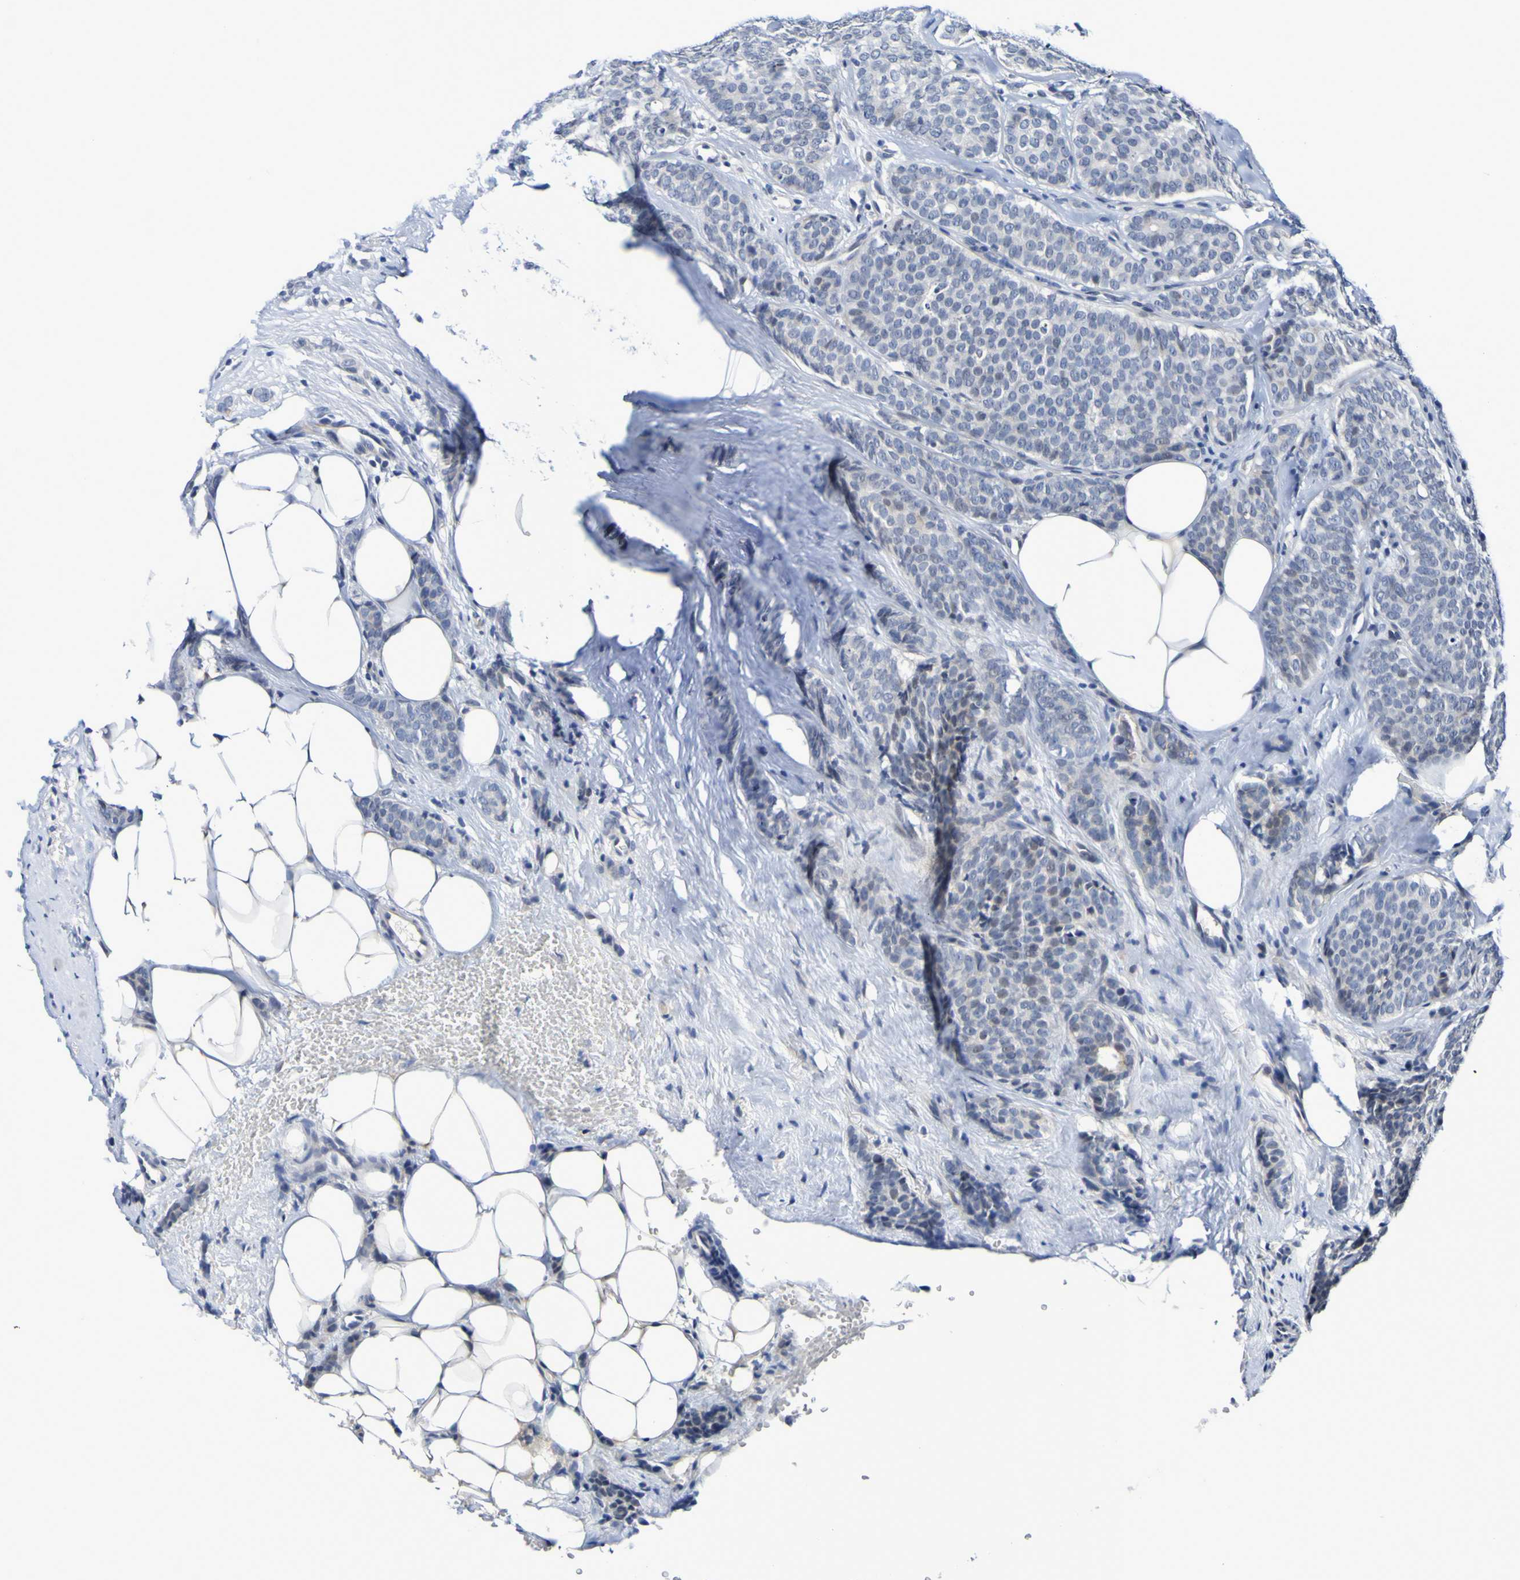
{"staining": {"intensity": "negative", "quantity": "none", "location": "none"}, "tissue": "breast cancer", "cell_type": "Tumor cells", "image_type": "cancer", "snomed": [{"axis": "morphology", "description": "Lobular carcinoma"}, {"axis": "topography", "description": "Skin"}, {"axis": "topography", "description": "Breast"}], "caption": "High magnification brightfield microscopy of breast lobular carcinoma stained with DAB (3,3'-diaminobenzidine) (brown) and counterstained with hematoxylin (blue): tumor cells show no significant positivity. (DAB (3,3'-diaminobenzidine) immunohistochemistry with hematoxylin counter stain).", "gene": "VMA21", "patient": {"sex": "female", "age": 46}}